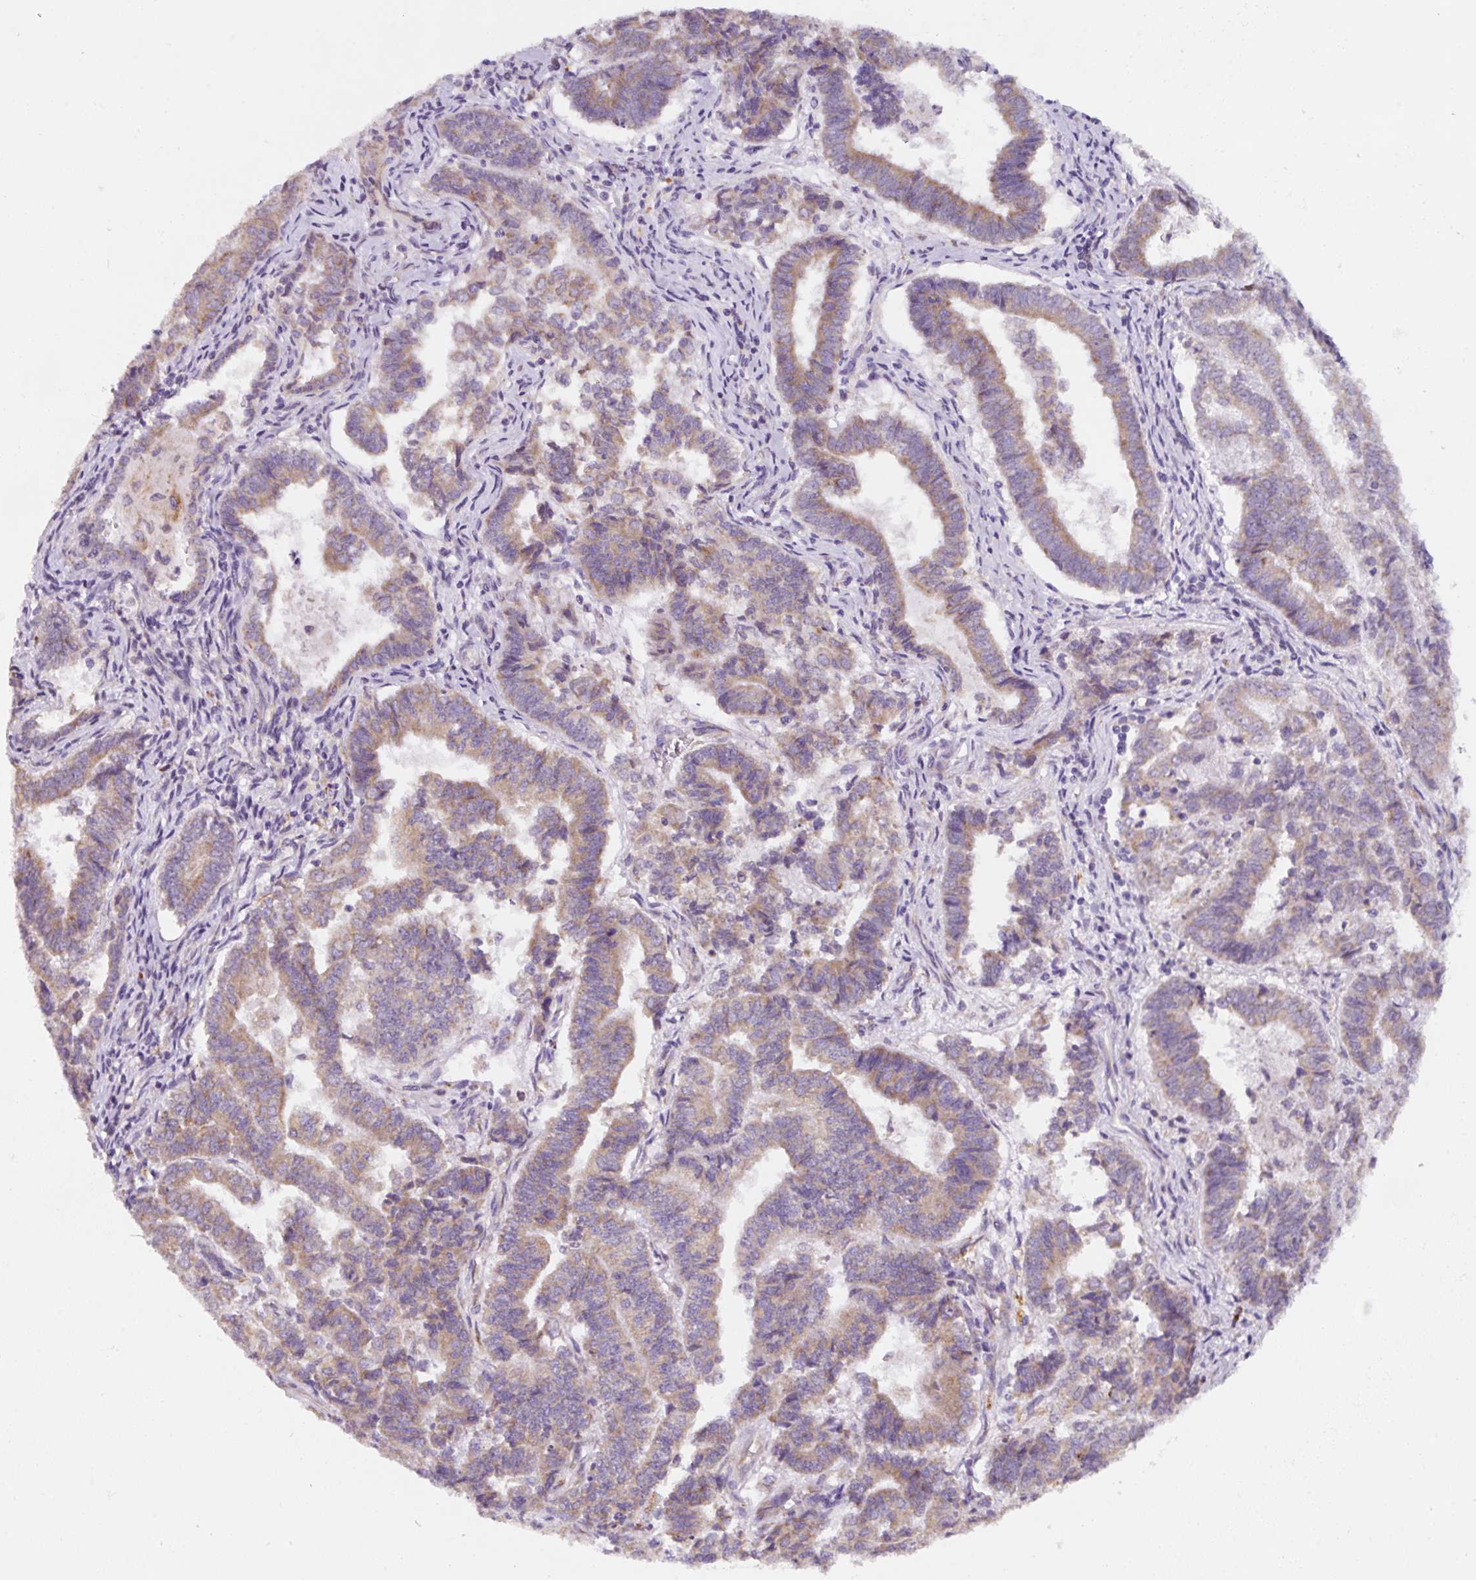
{"staining": {"intensity": "moderate", "quantity": "25%-75%", "location": "cytoplasmic/membranous"}, "tissue": "endometrial cancer", "cell_type": "Tumor cells", "image_type": "cancer", "snomed": [{"axis": "morphology", "description": "Adenocarcinoma, NOS"}, {"axis": "topography", "description": "Endometrium"}], "caption": "Moderate cytoplasmic/membranous protein staining is present in about 25%-75% of tumor cells in endometrial adenocarcinoma.", "gene": "DDOST", "patient": {"sex": "female", "age": 72}}